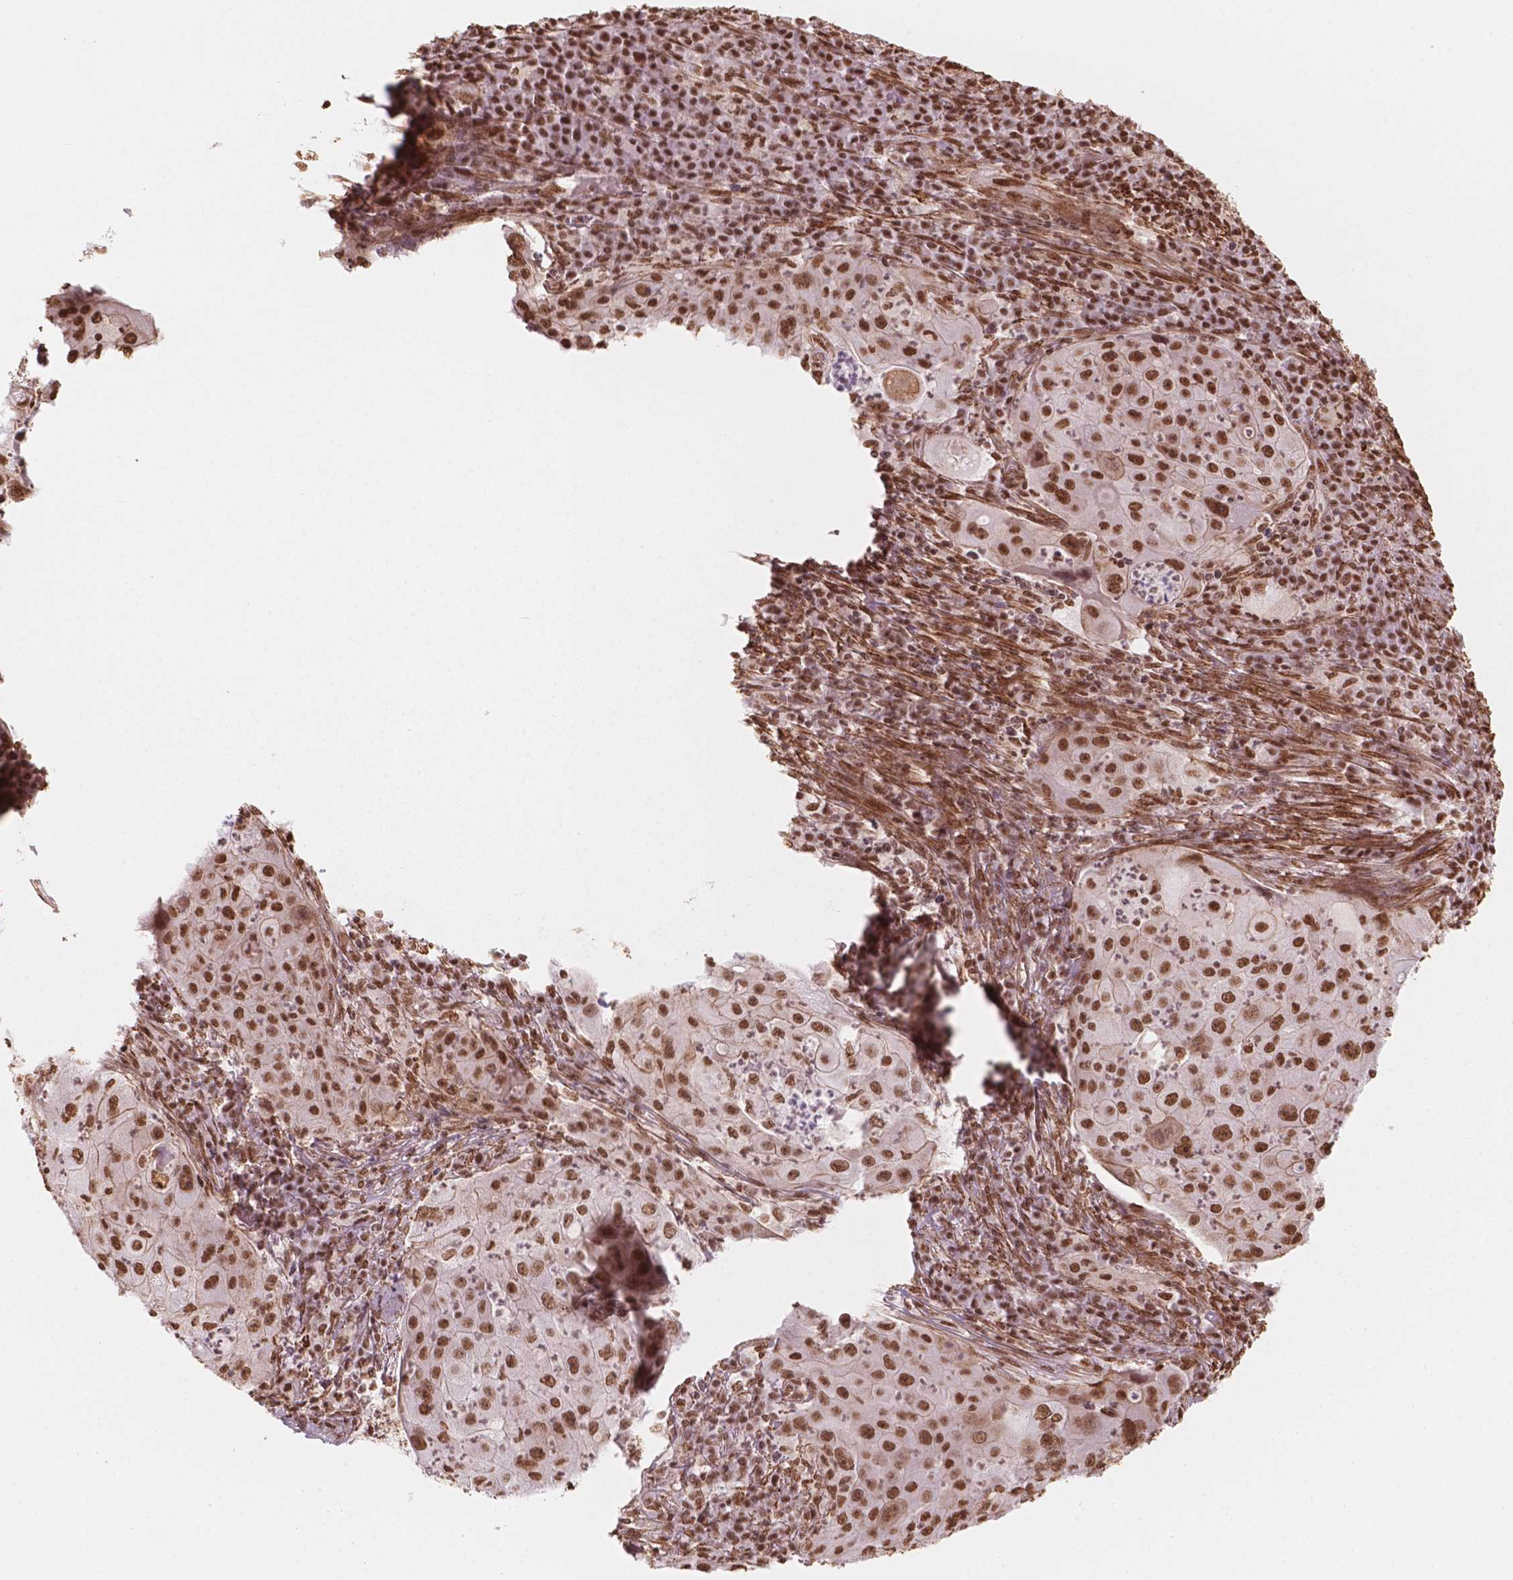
{"staining": {"intensity": "moderate", "quantity": ">75%", "location": "nuclear"}, "tissue": "lung cancer", "cell_type": "Tumor cells", "image_type": "cancer", "snomed": [{"axis": "morphology", "description": "Squamous cell carcinoma, NOS"}, {"axis": "topography", "description": "Lung"}], "caption": "Immunohistochemistry (DAB) staining of human lung squamous cell carcinoma displays moderate nuclear protein staining in about >75% of tumor cells.", "gene": "GTF3C5", "patient": {"sex": "female", "age": 59}}